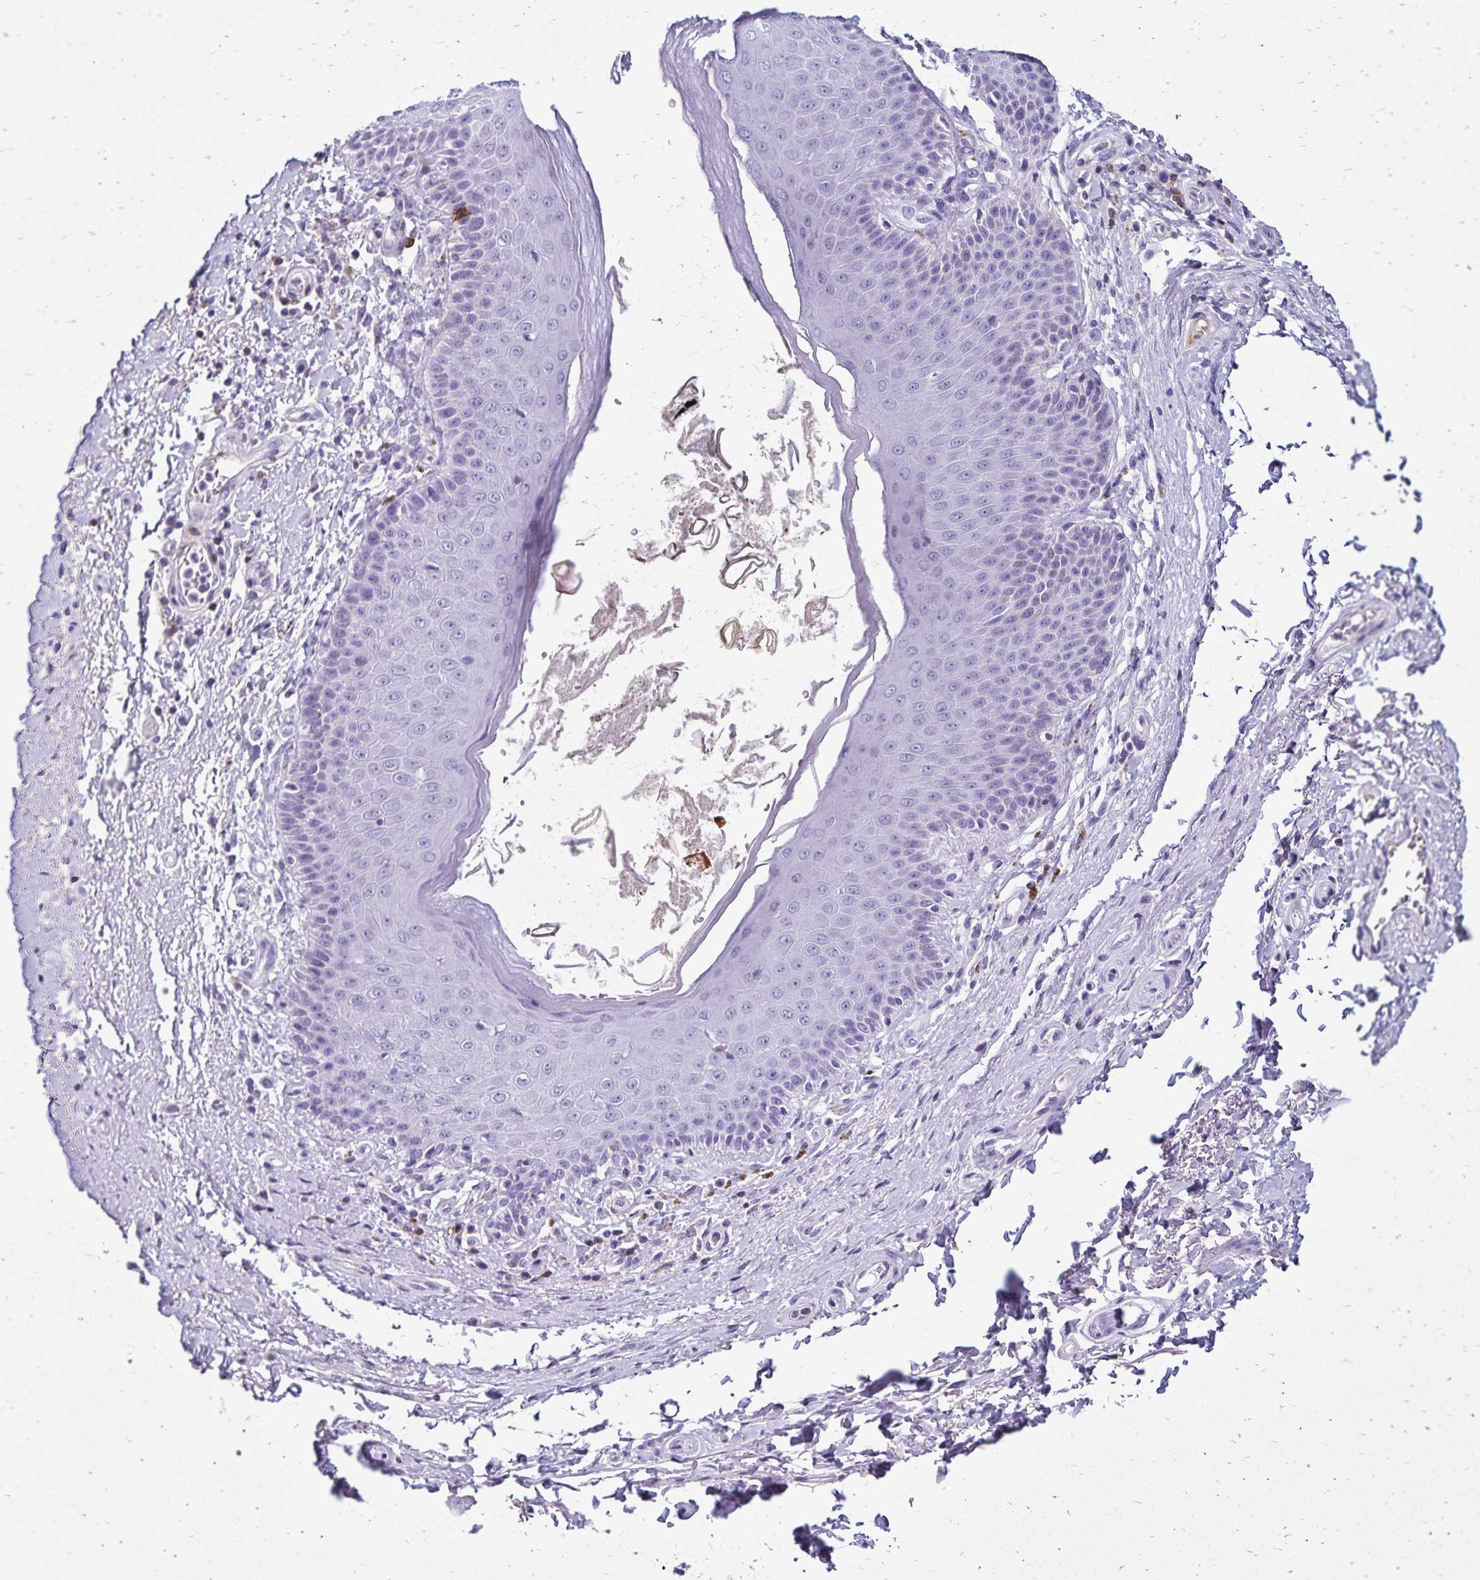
{"staining": {"intensity": "negative", "quantity": "none", "location": "none"}, "tissue": "adipose tissue", "cell_type": "Adipocytes", "image_type": "normal", "snomed": [{"axis": "morphology", "description": "Normal tissue, NOS"}, {"axis": "topography", "description": "Peripheral nerve tissue"}], "caption": "This photomicrograph is of normal adipose tissue stained with immunohistochemistry to label a protein in brown with the nuclei are counter-stained blue. There is no expression in adipocytes.", "gene": "CD27", "patient": {"sex": "male", "age": 51}}